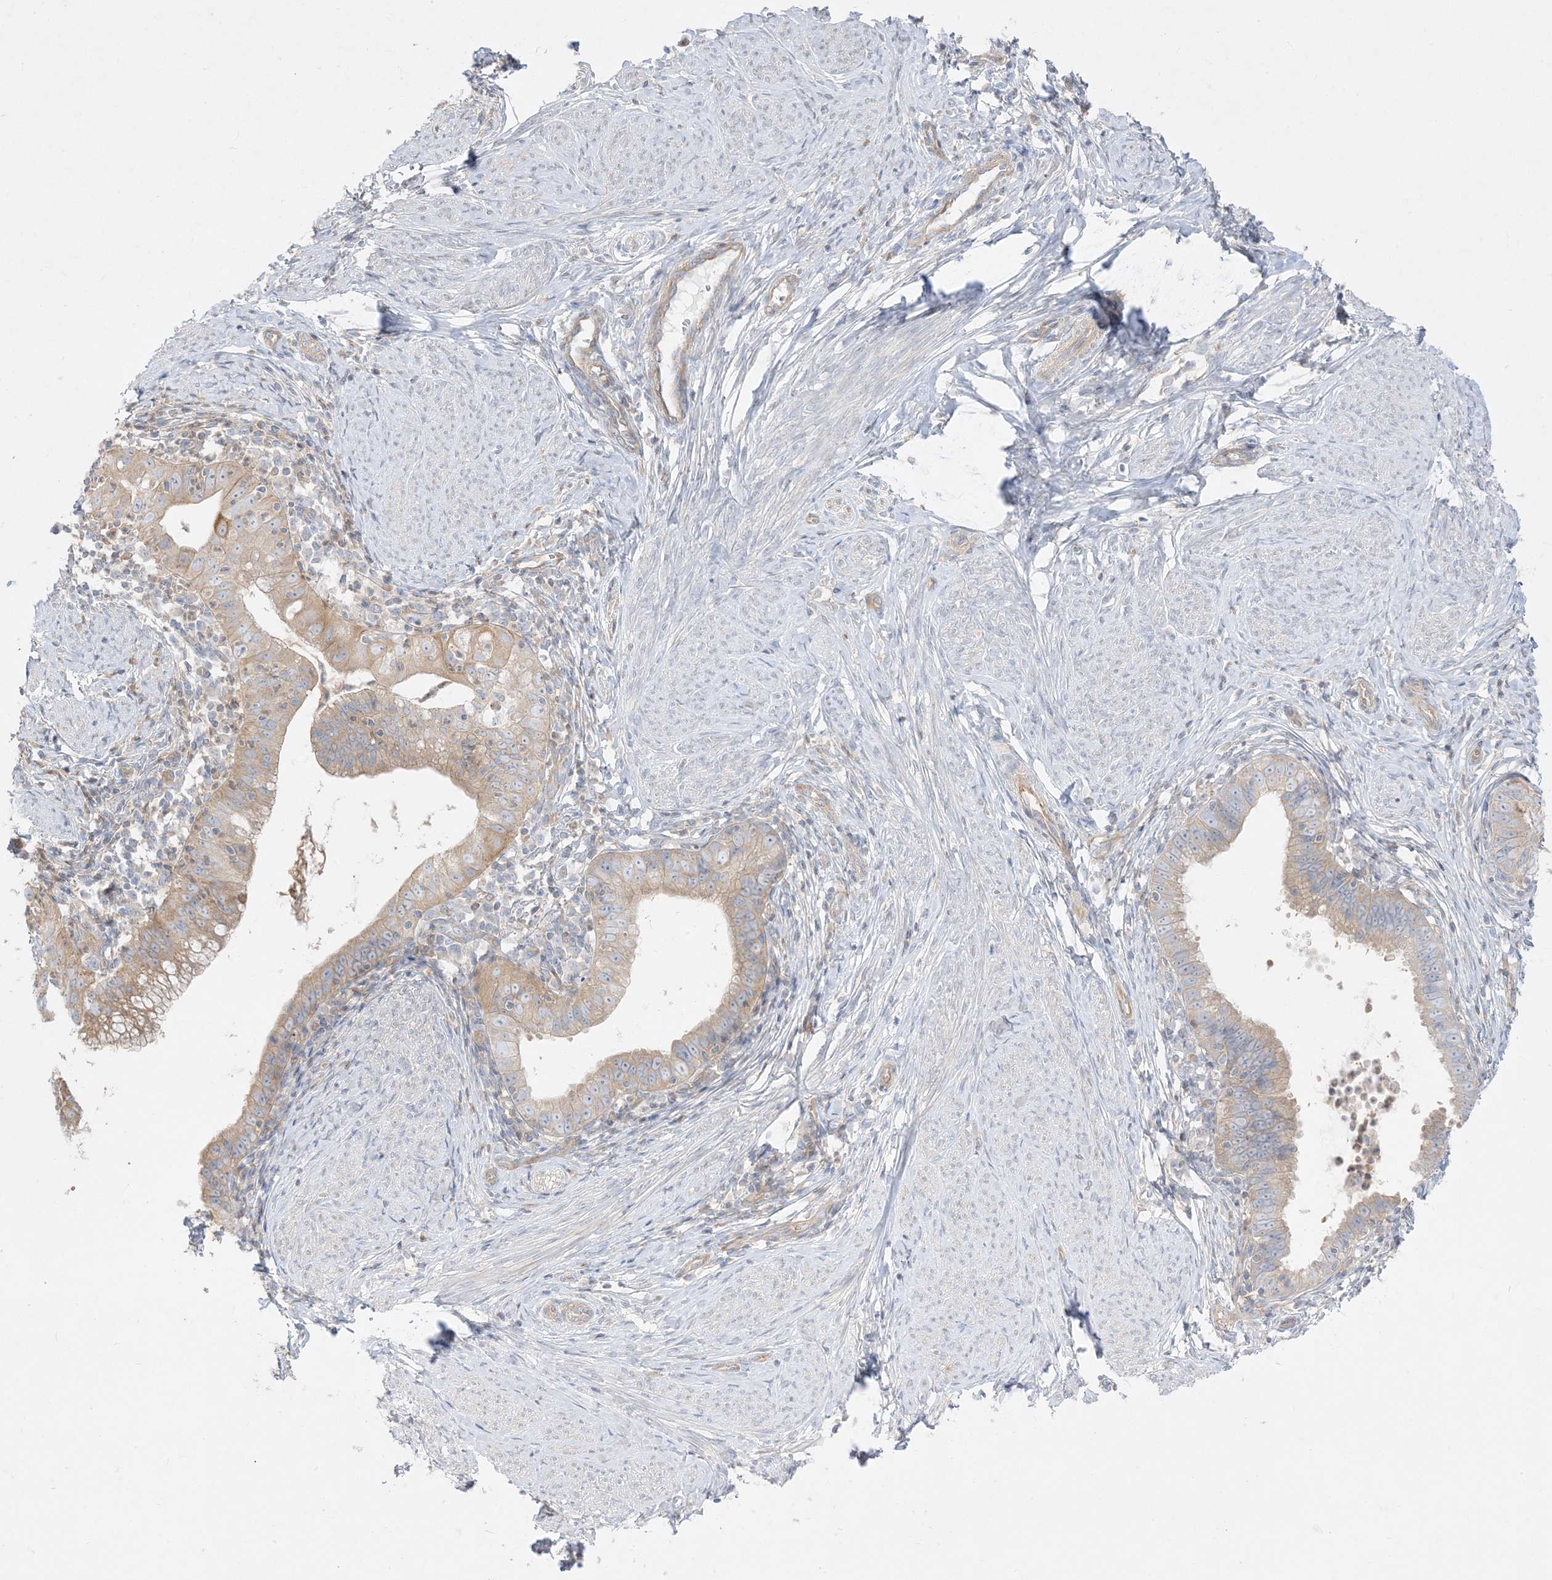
{"staining": {"intensity": "weak", "quantity": "25%-75%", "location": "cytoplasmic/membranous"}, "tissue": "cervical cancer", "cell_type": "Tumor cells", "image_type": "cancer", "snomed": [{"axis": "morphology", "description": "Adenocarcinoma, NOS"}, {"axis": "topography", "description": "Cervix"}], "caption": "Tumor cells exhibit low levels of weak cytoplasmic/membranous staining in about 25%-75% of cells in adenocarcinoma (cervical).", "gene": "ARHGEF9", "patient": {"sex": "female", "age": 36}}